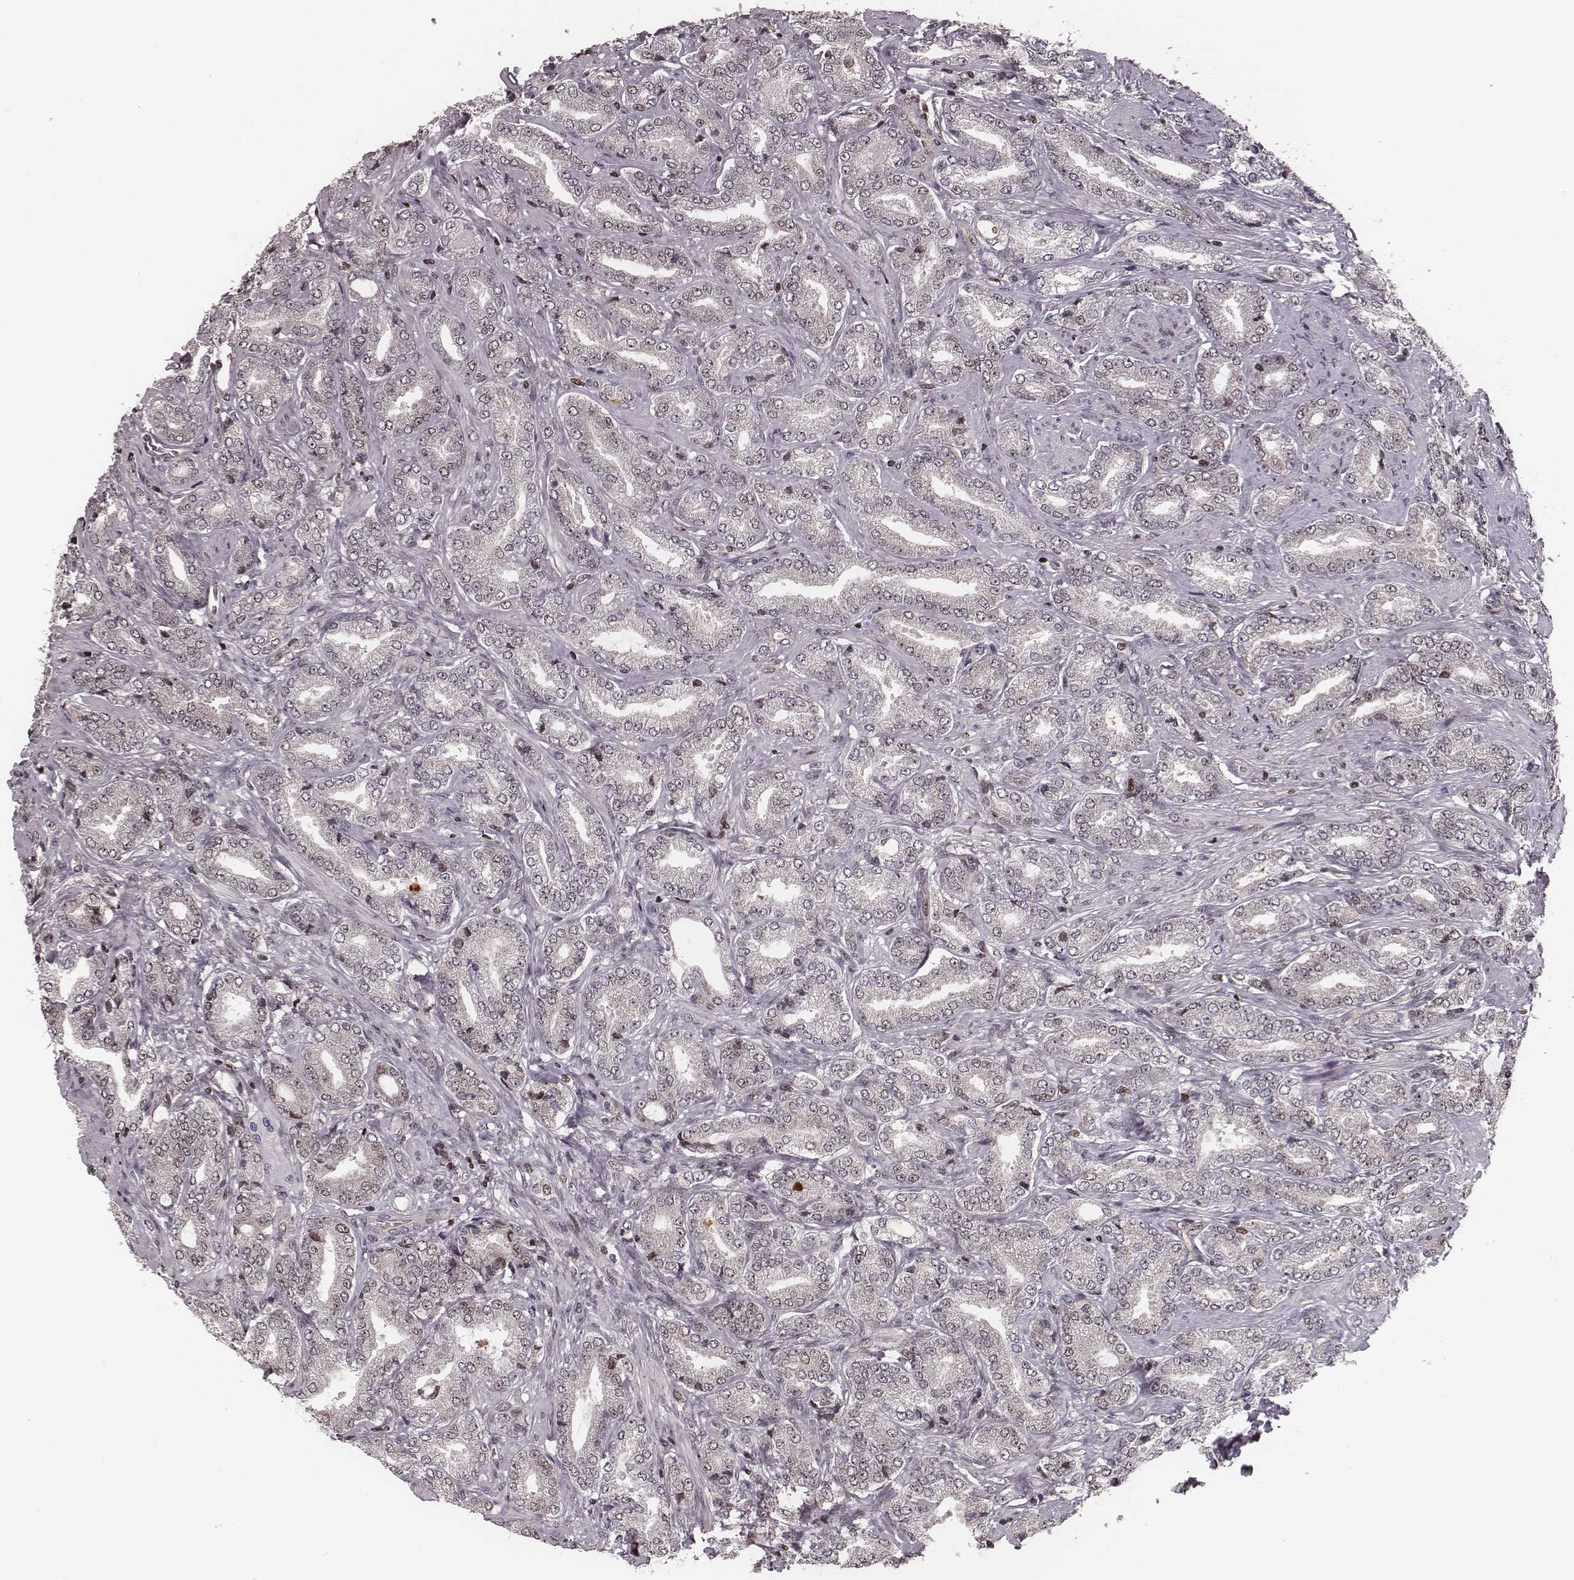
{"staining": {"intensity": "weak", "quantity": "<25%", "location": "cytoplasmic/membranous,nuclear"}, "tissue": "prostate cancer", "cell_type": "Tumor cells", "image_type": "cancer", "snomed": [{"axis": "morphology", "description": "Adenocarcinoma, NOS"}, {"axis": "topography", "description": "Prostate"}], "caption": "Tumor cells show no significant protein expression in prostate cancer.", "gene": "VRK3", "patient": {"sex": "male", "age": 64}}